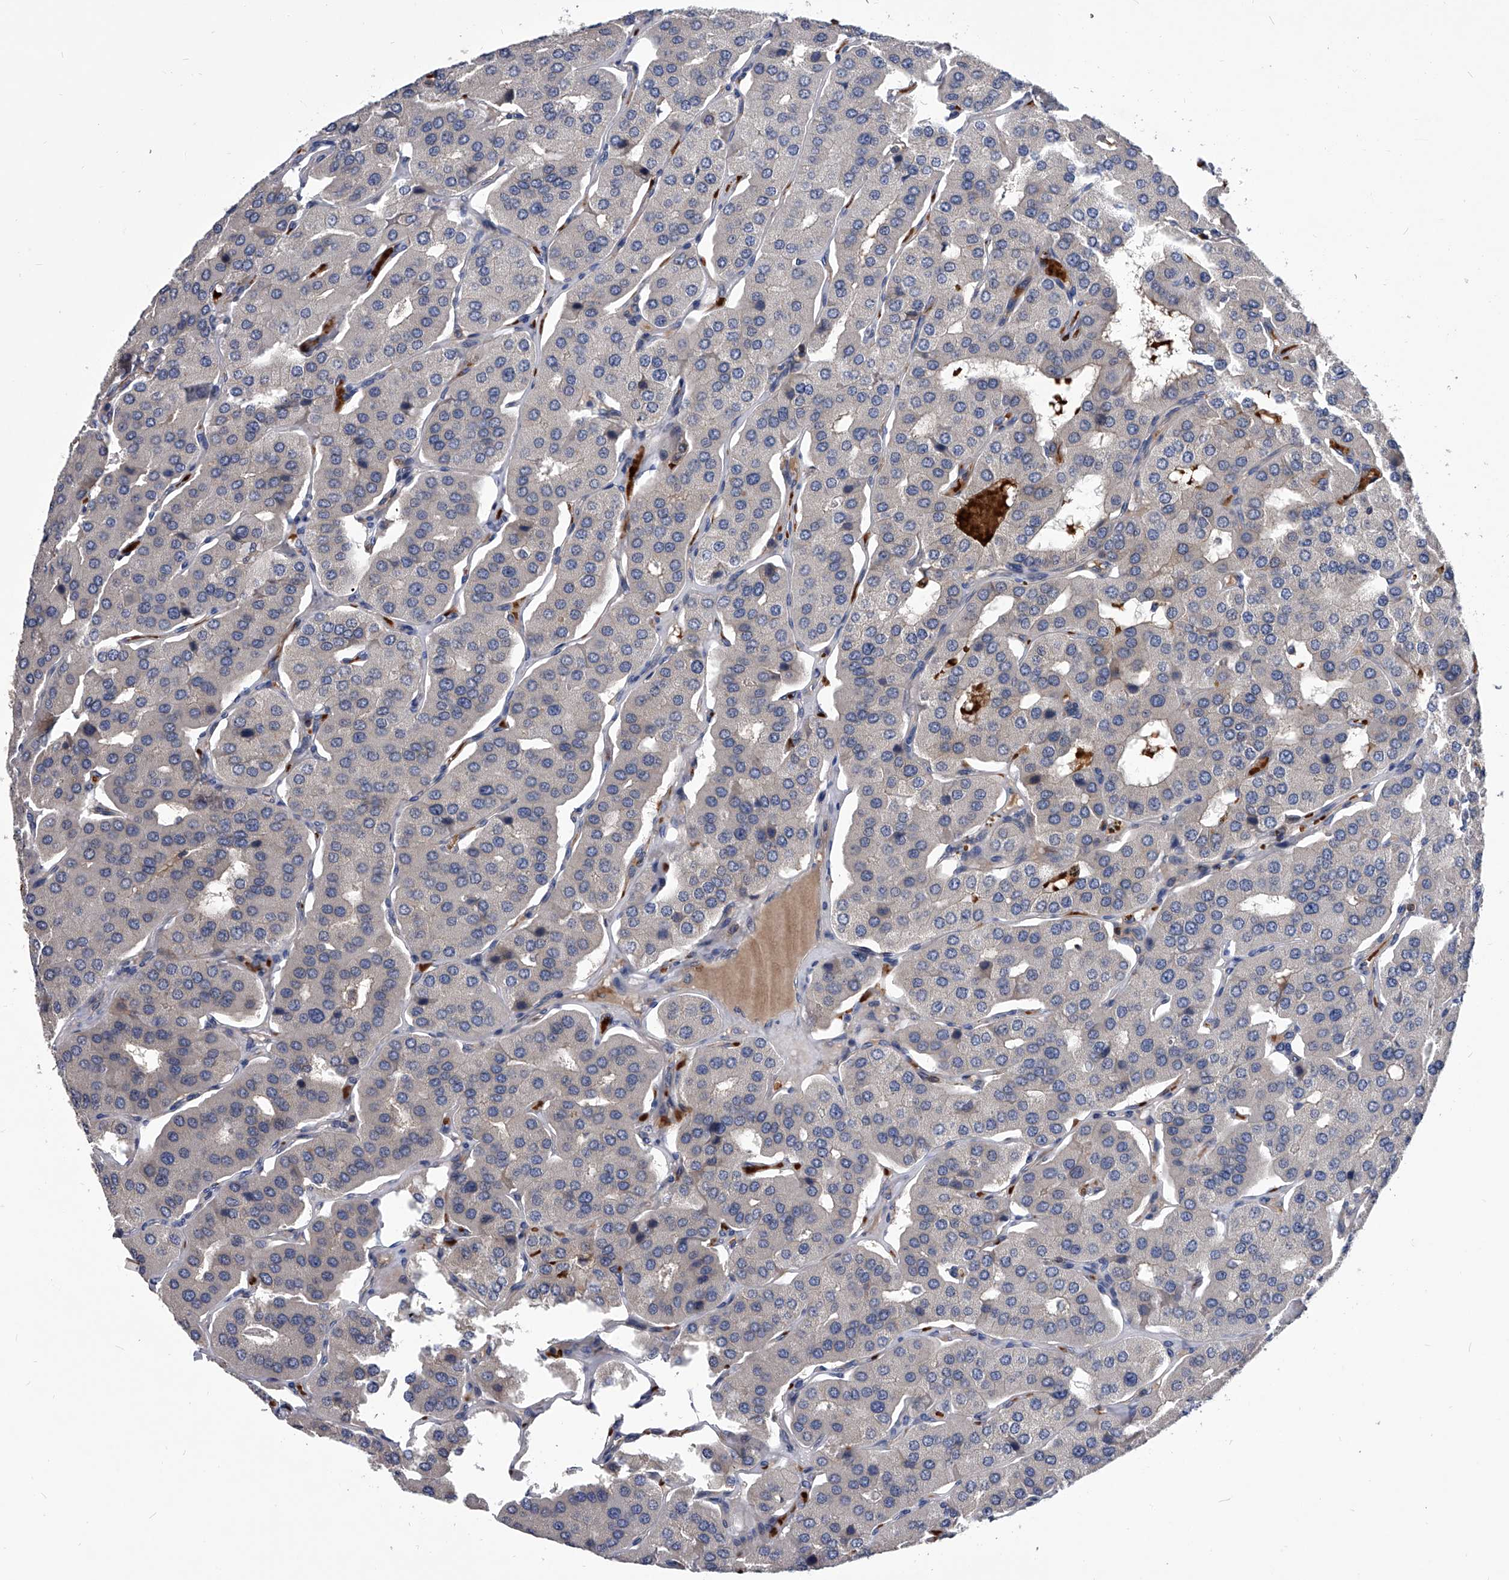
{"staining": {"intensity": "negative", "quantity": "none", "location": "none"}, "tissue": "parathyroid gland", "cell_type": "Glandular cells", "image_type": "normal", "snomed": [{"axis": "morphology", "description": "Normal tissue, NOS"}, {"axis": "morphology", "description": "Adenoma, NOS"}, {"axis": "topography", "description": "Parathyroid gland"}], "caption": "An image of human parathyroid gland is negative for staining in glandular cells. (DAB IHC with hematoxylin counter stain).", "gene": "ZNF30", "patient": {"sex": "female", "age": 86}}